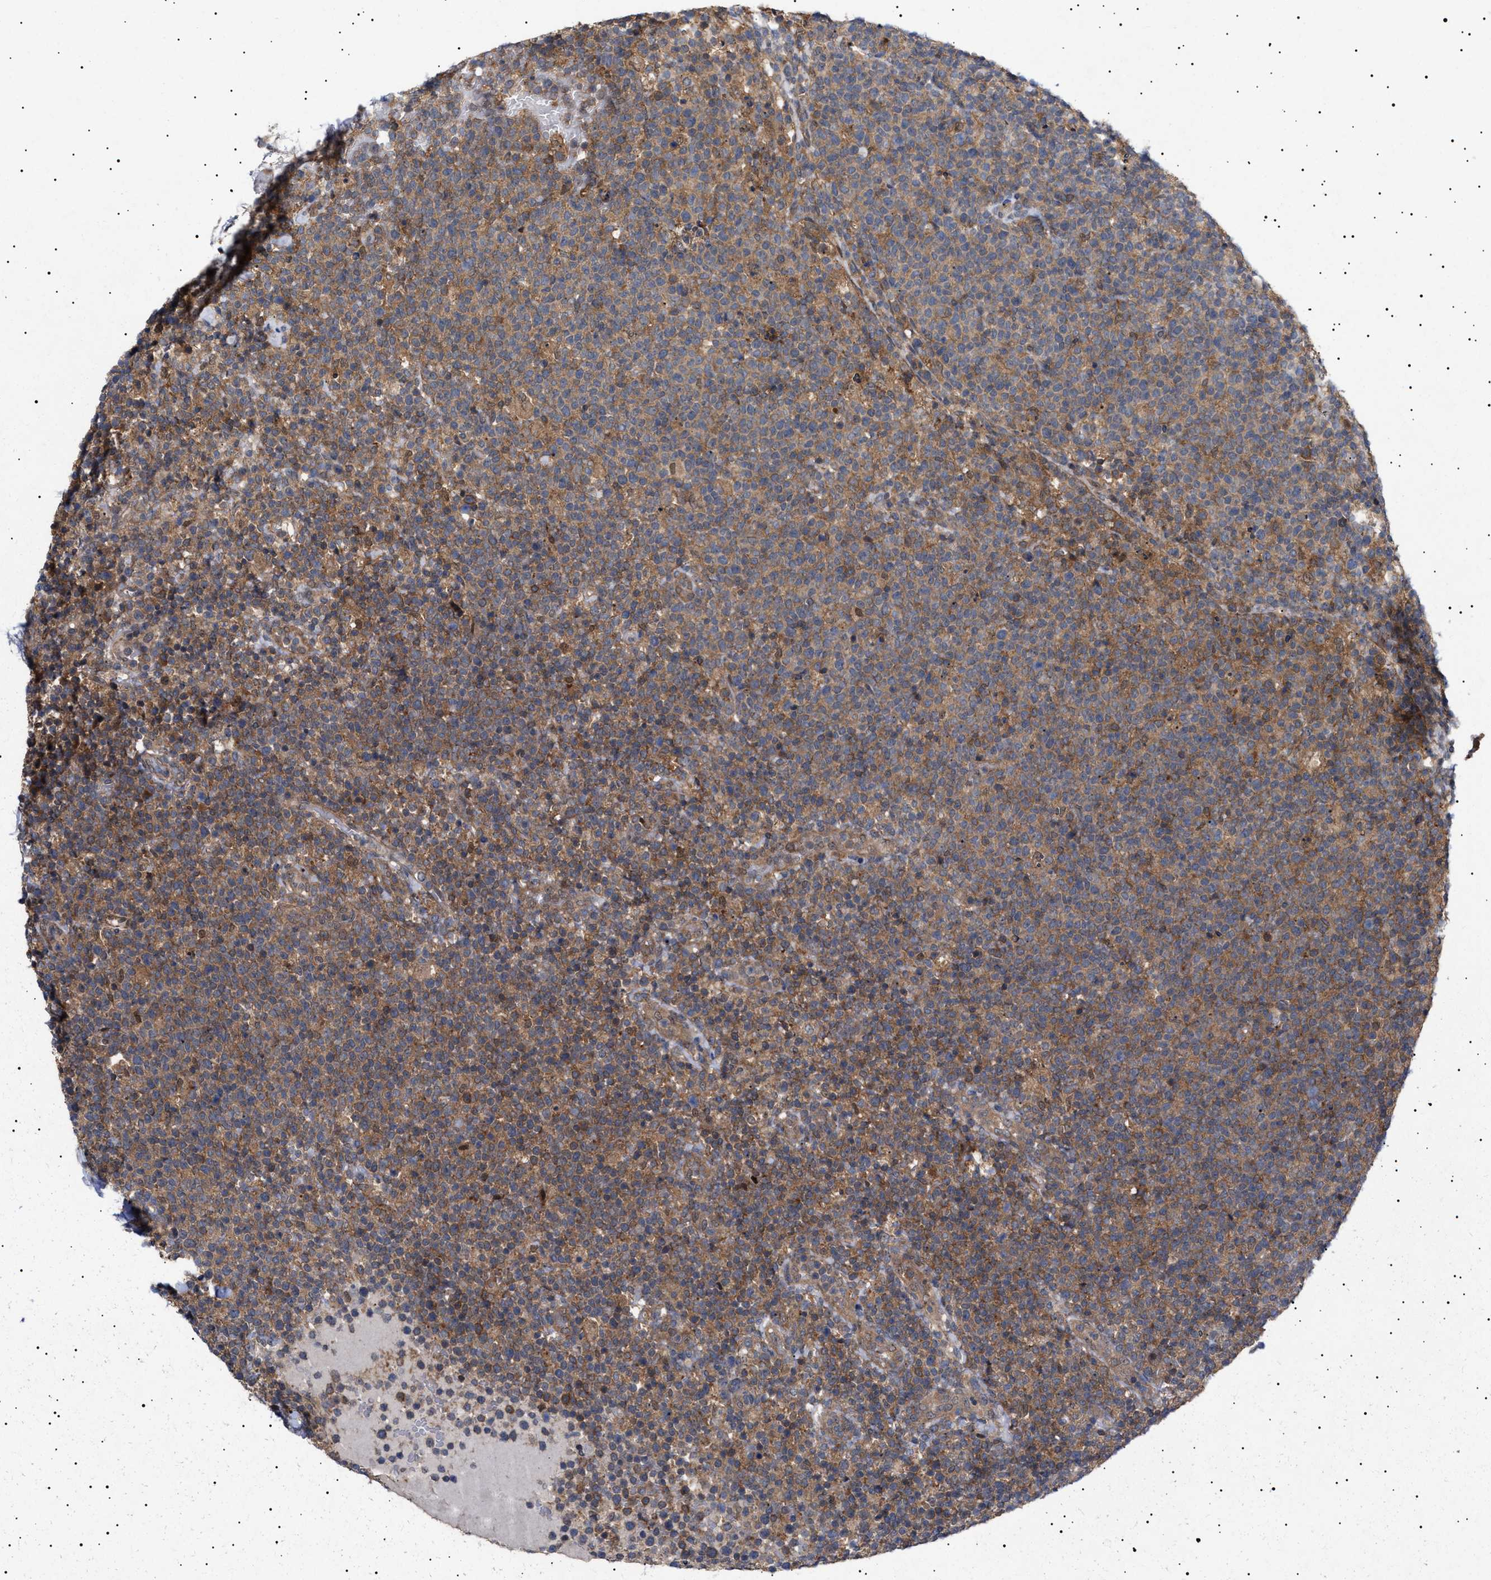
{"staining": {"intensity": "moderate", "quantity": ">75%", "location": "cytoplasmic/membranous"}, "tissue": "lymphoma", "cell_type": "Tumor cells", "image_type": "cancer", "snomed": [{"axis": "morphology", "description": "Malignant lymphoma, non-Hodgkin's type, High grade"}, {"axis": "topography", "description": "Lymph node"}], "caption": "Lymphoma tissue reveals moderate cytoplasmic/membranous positivity in approximately >75% of tumor cells, visualized by immunohistochemistry.", "gene": "NPLOC4", "patient": {"sex": "male", "age": 61}}